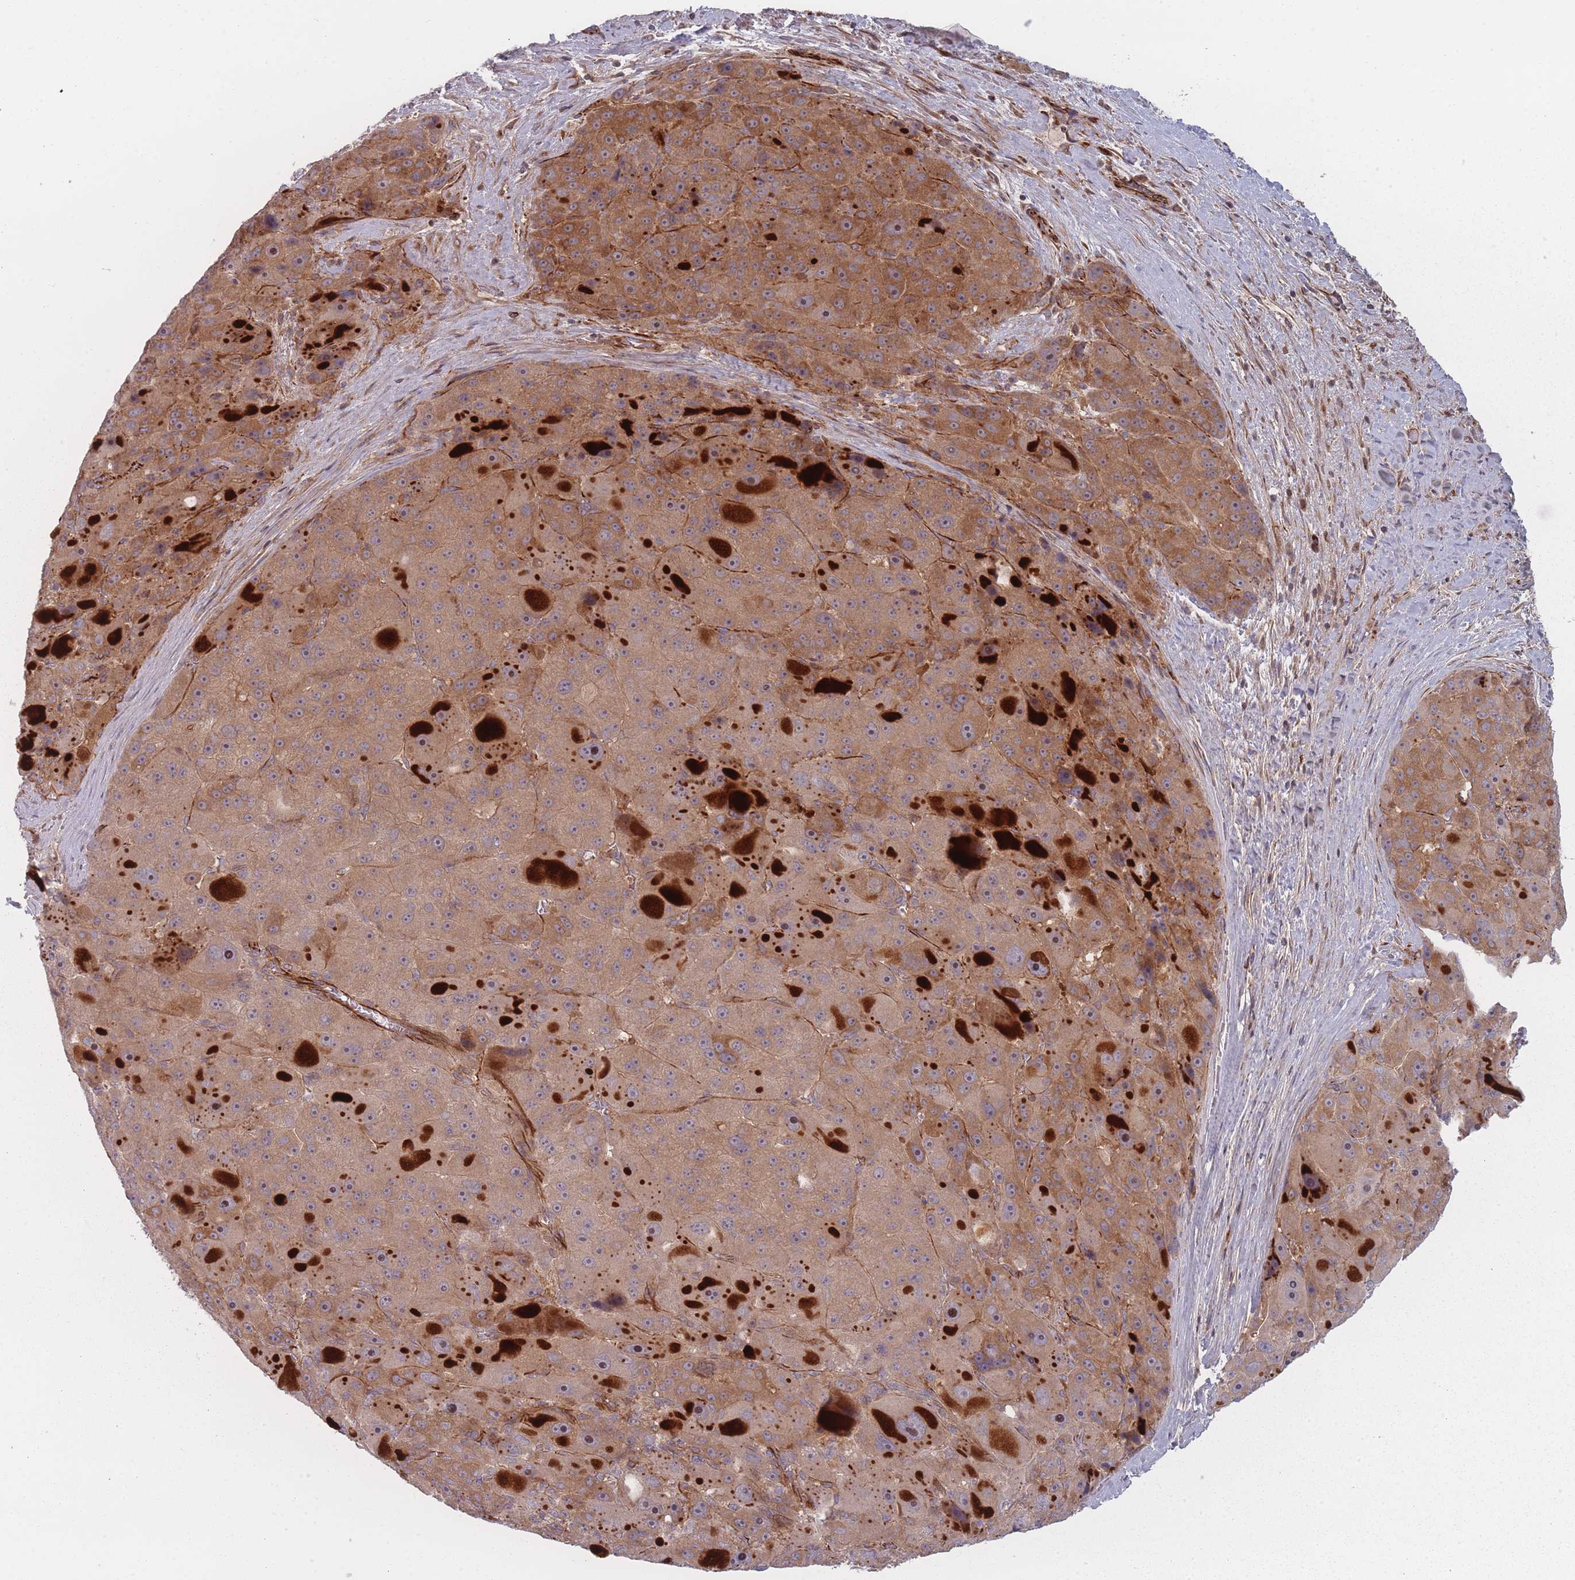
{"staining": {"intensity": "moderate", "quantity": ">75%", "location": "cytoplasmic/membranous"}, "tissue": "liver cancer", "cell_type": "Tumor cells", "image_type": "cancer", "snomed": [{"axis": "morphology", "description": "Carcinoma, Hepatocellular, NOS"}, {"axis": "topography", "description": "Liver"}], "caption": "This photomicrograph displays immunohistochemistry (IHC) staining of liver cancer, with medium moderate cytoplasmic/membranous positivity in about >75% of tumor cells.", "gene": "EEF1AKMT2", "patient": {"sex": "male", "age": 76}}